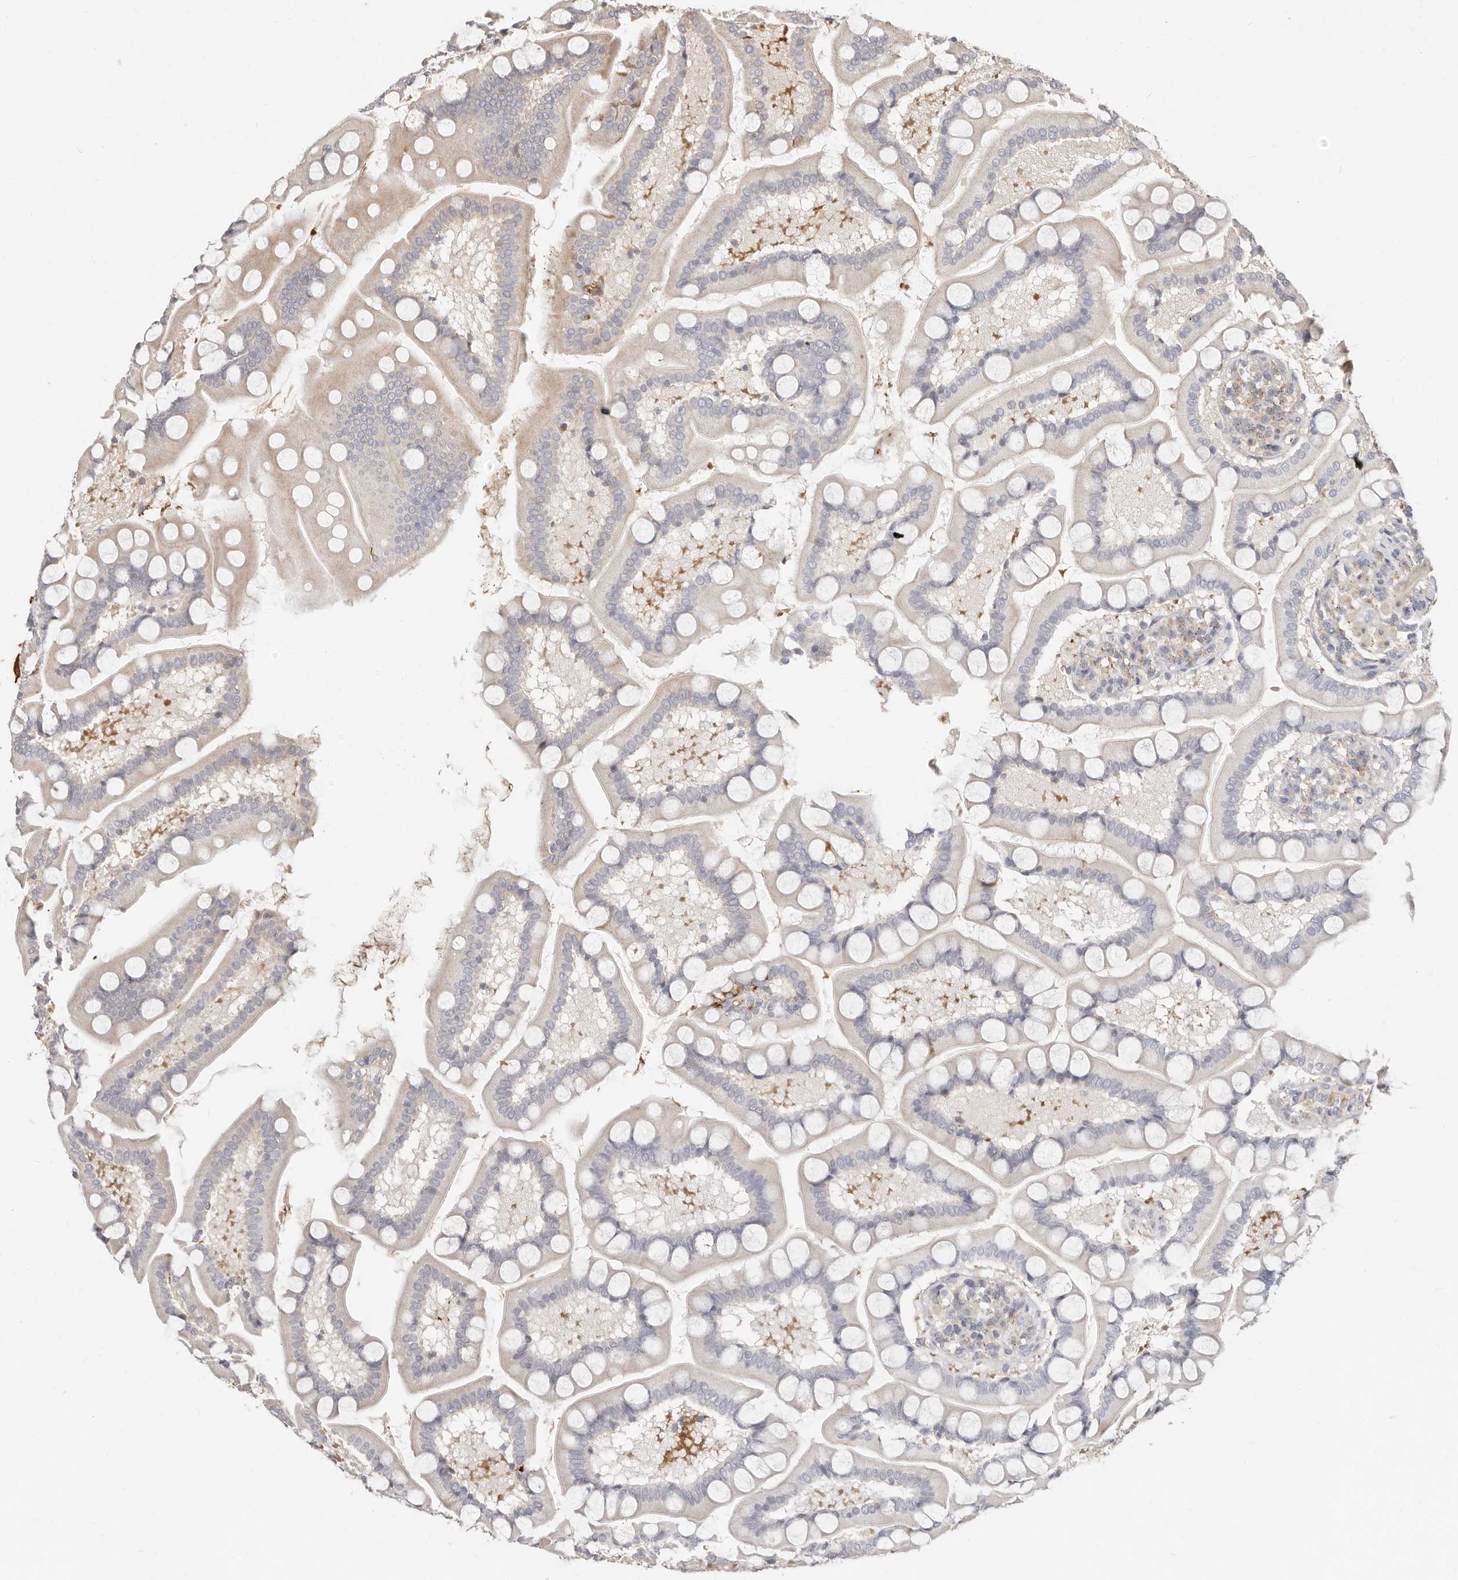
{"staining": {"intensity": "negative", "quantity": "none", "location": "none"}, "tissue": "small intestine", "cell_type": "Glandular cells", "image_type": "normal", "snomed": [{"axis": "morphology", "description": "Normal tissue, NOS"}, {"axis": "topography", "description": "Small intestine"}], "caption": "Immunohistochemistry (IHC) histopathology image of normal small intestine: small intestine stained with DAB (3,3'-diaminobenzidine) exhibits no significant protein expression in glandular cells.", "gene": "MTFR2", "patient": {"sex": "male", "age": 41}}